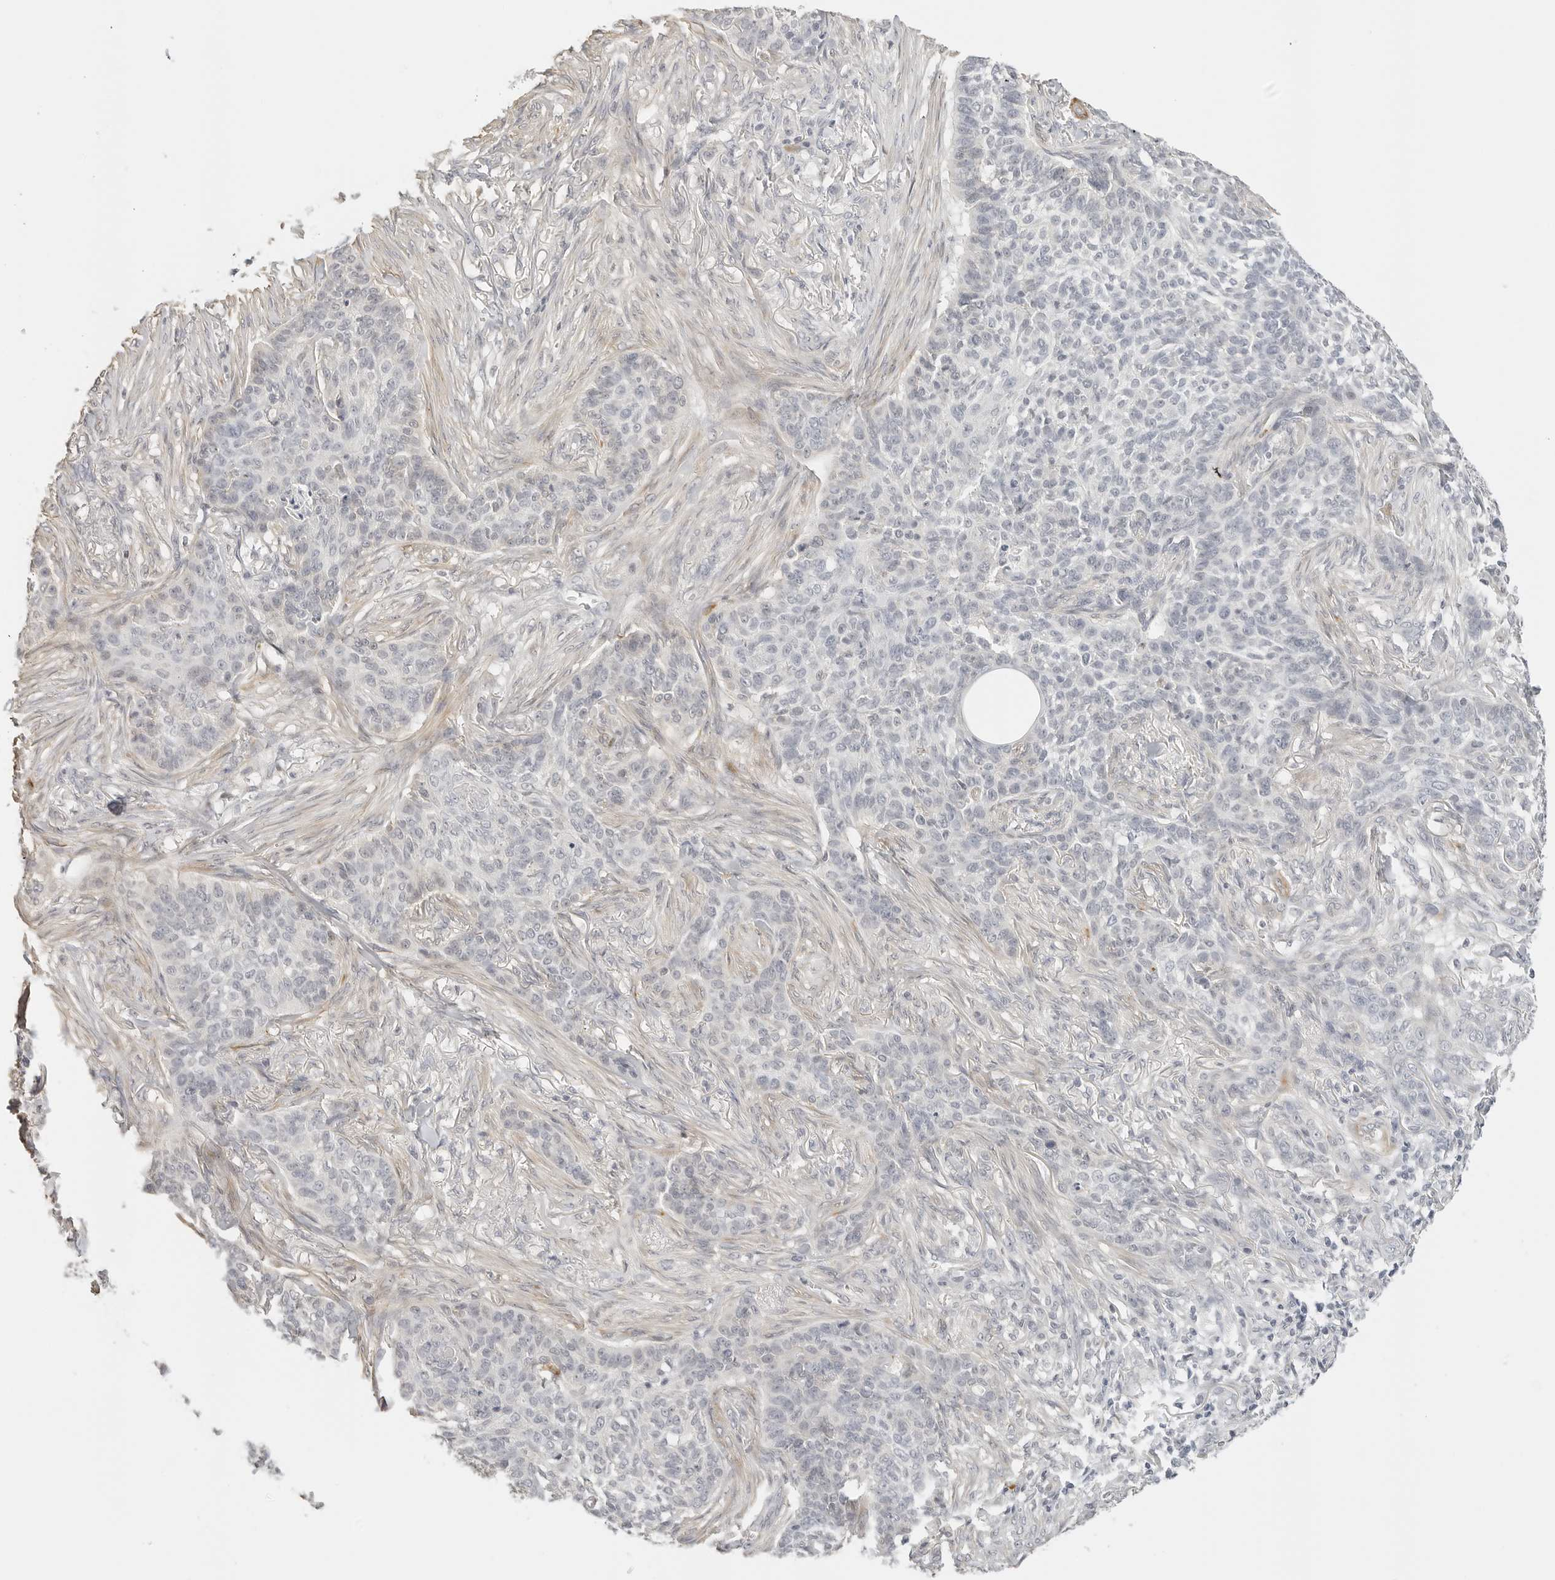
{"staining": {"intensity": "negative", "quantity": "none", "location": "none"}, "tissue": "skin cancer", "cell_type": "Tumor cells", "image_type": "cancer", "snomed": [{"axis": "morphology", "description": "Basal cell carcinoma"}, {"axis": "topography", "description": "Skin"}], "caption": "This is a histopathology image of immunohistochemistry staining of skin cancer (basal cell carcinoma), which shows no positivity in tumor cells. Brightfield microscopy of IHC stained with DAB (brown) and hematoxylin (blue), captured at high magnification.", "gene": "PCDH19", "patient": {"sex": "male", "age": 85}}